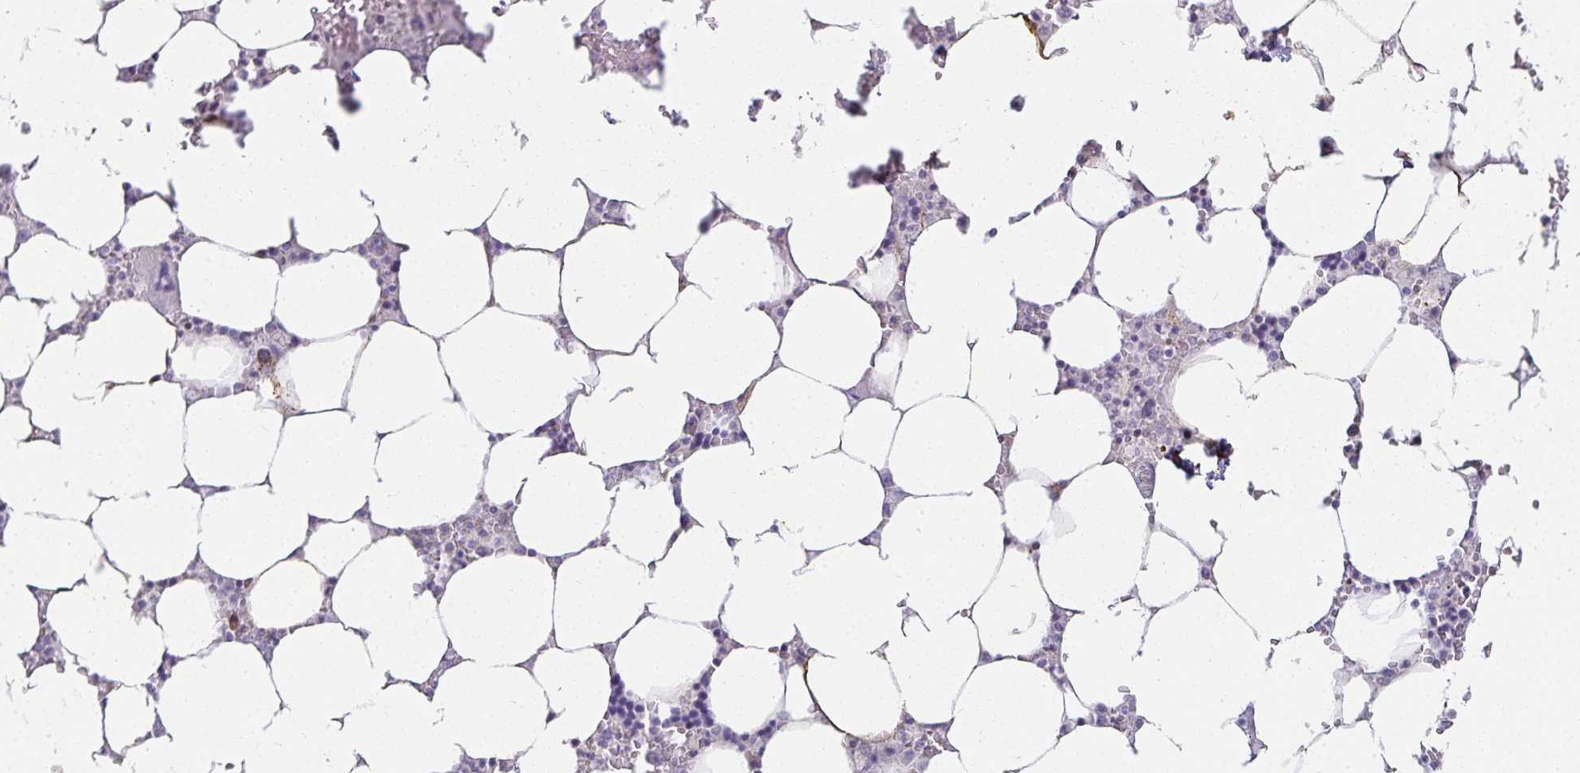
{"staining": {"intensity": "negative", "quantity": "none", "location": "none"}, "tissue": "bone marrow", "cell_type": "Hematopoietic cells", "image_type": "normal", "snomed": [{"axis": "morphology", "description": "Normal tissue, NOS"}, {"axis": "topography", "description": "Bone marrow"}], "caption": "DAB immunohistochemical staining of normal bone marrow shows no significant staining in hematopoietic cells. (DAB immunohistochemistry, high magnification).", "gene": "GP2", "patient": {"sex": "male", "age": 64}}